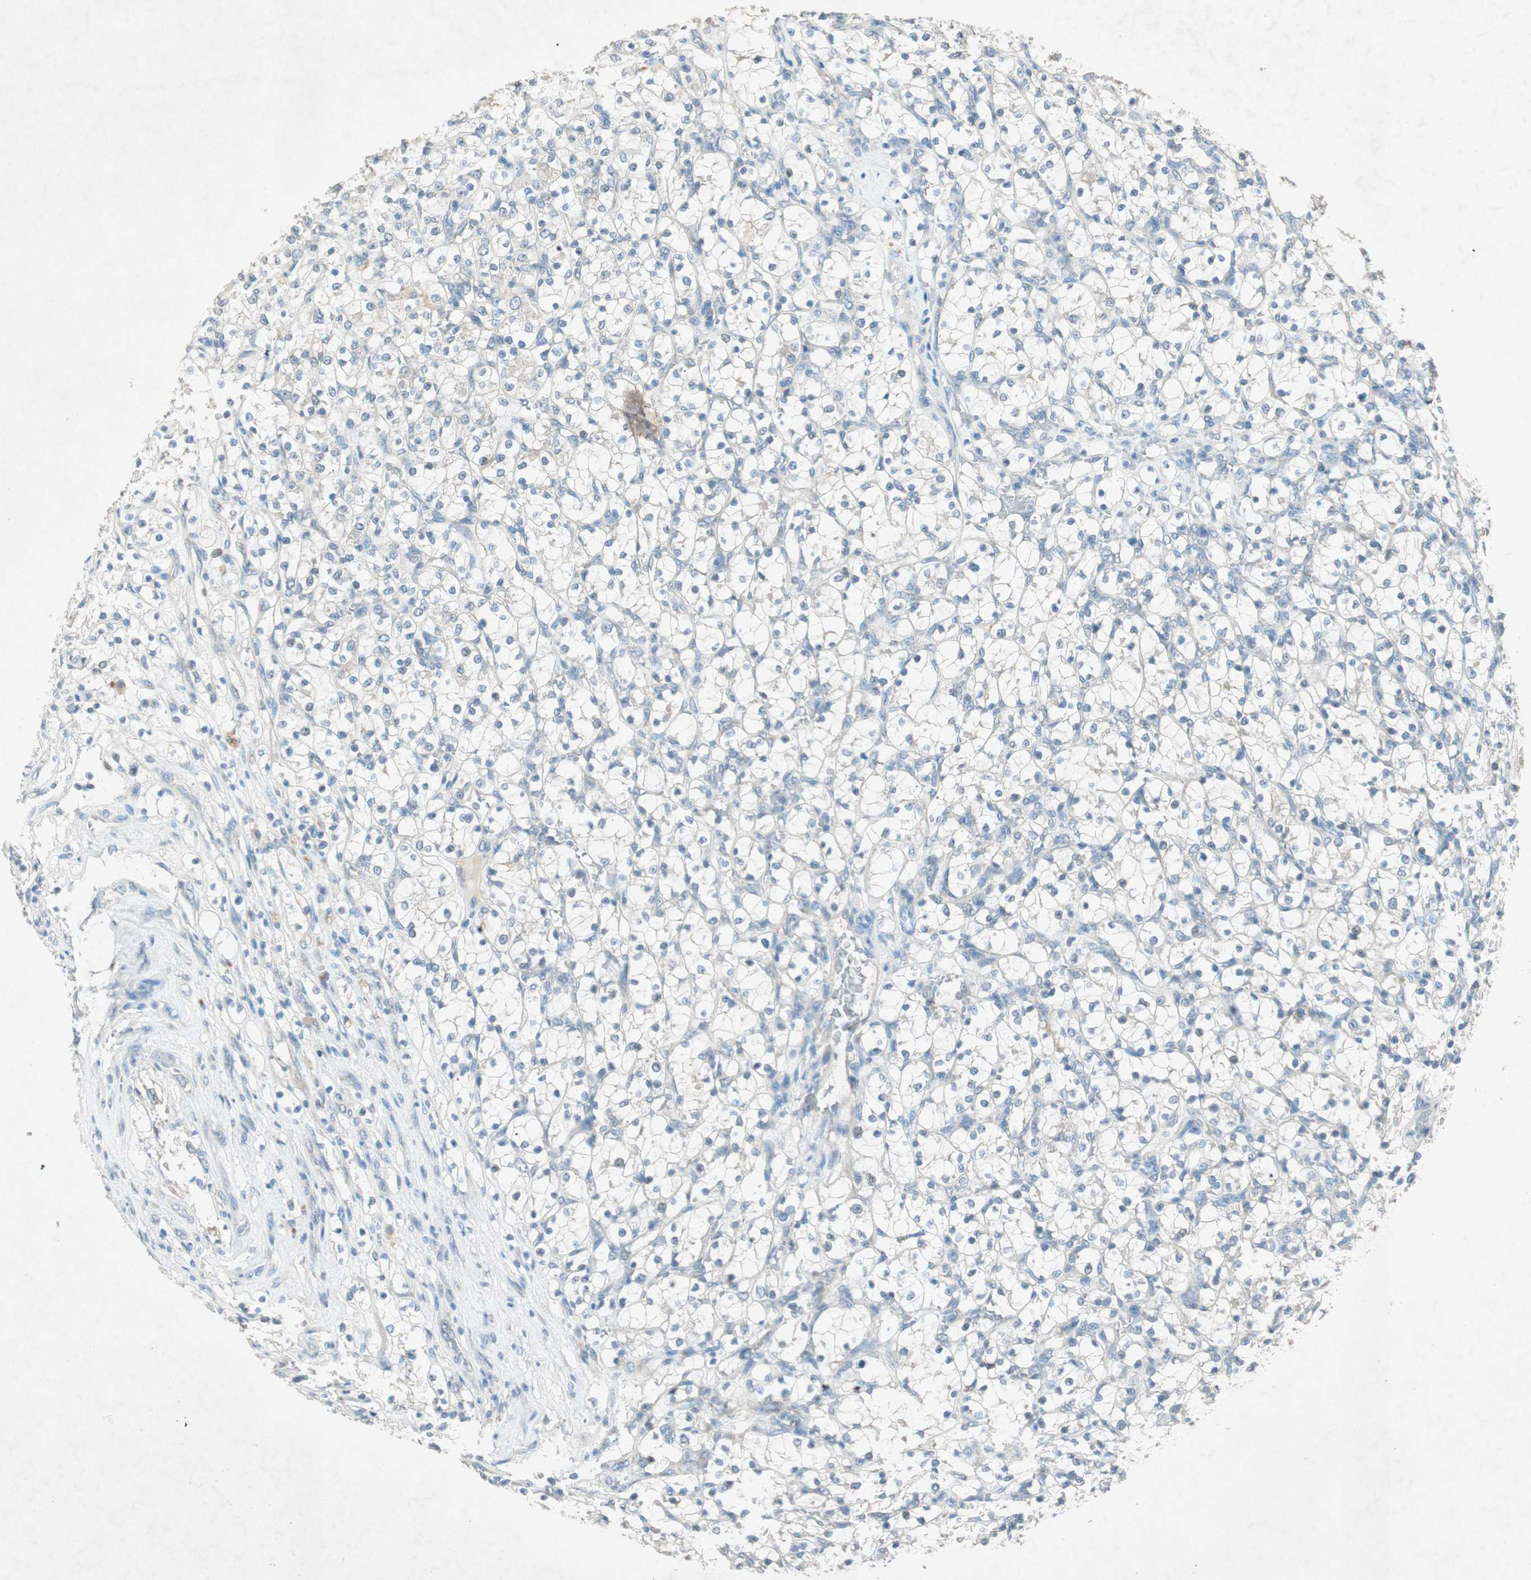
{"staining": {"intensity": "negative", "quantity": "none", "location": "none"}, "tissue": "renal cancer", "cell_type": "Tumor cells", "image_type": "cancer", "snomed": [{"axis": "morphology", "description": "Adenocarcinoma, NOS"}, {"axis": "topography", "description": "Kidney"}], "caption": "Immunohistochemical staining of adenocarcinoma (renal) demonstrates no significant staining in tumor cells.", "gene": "NKAIN1", "patient": {"sex": "female", "age": 69}}